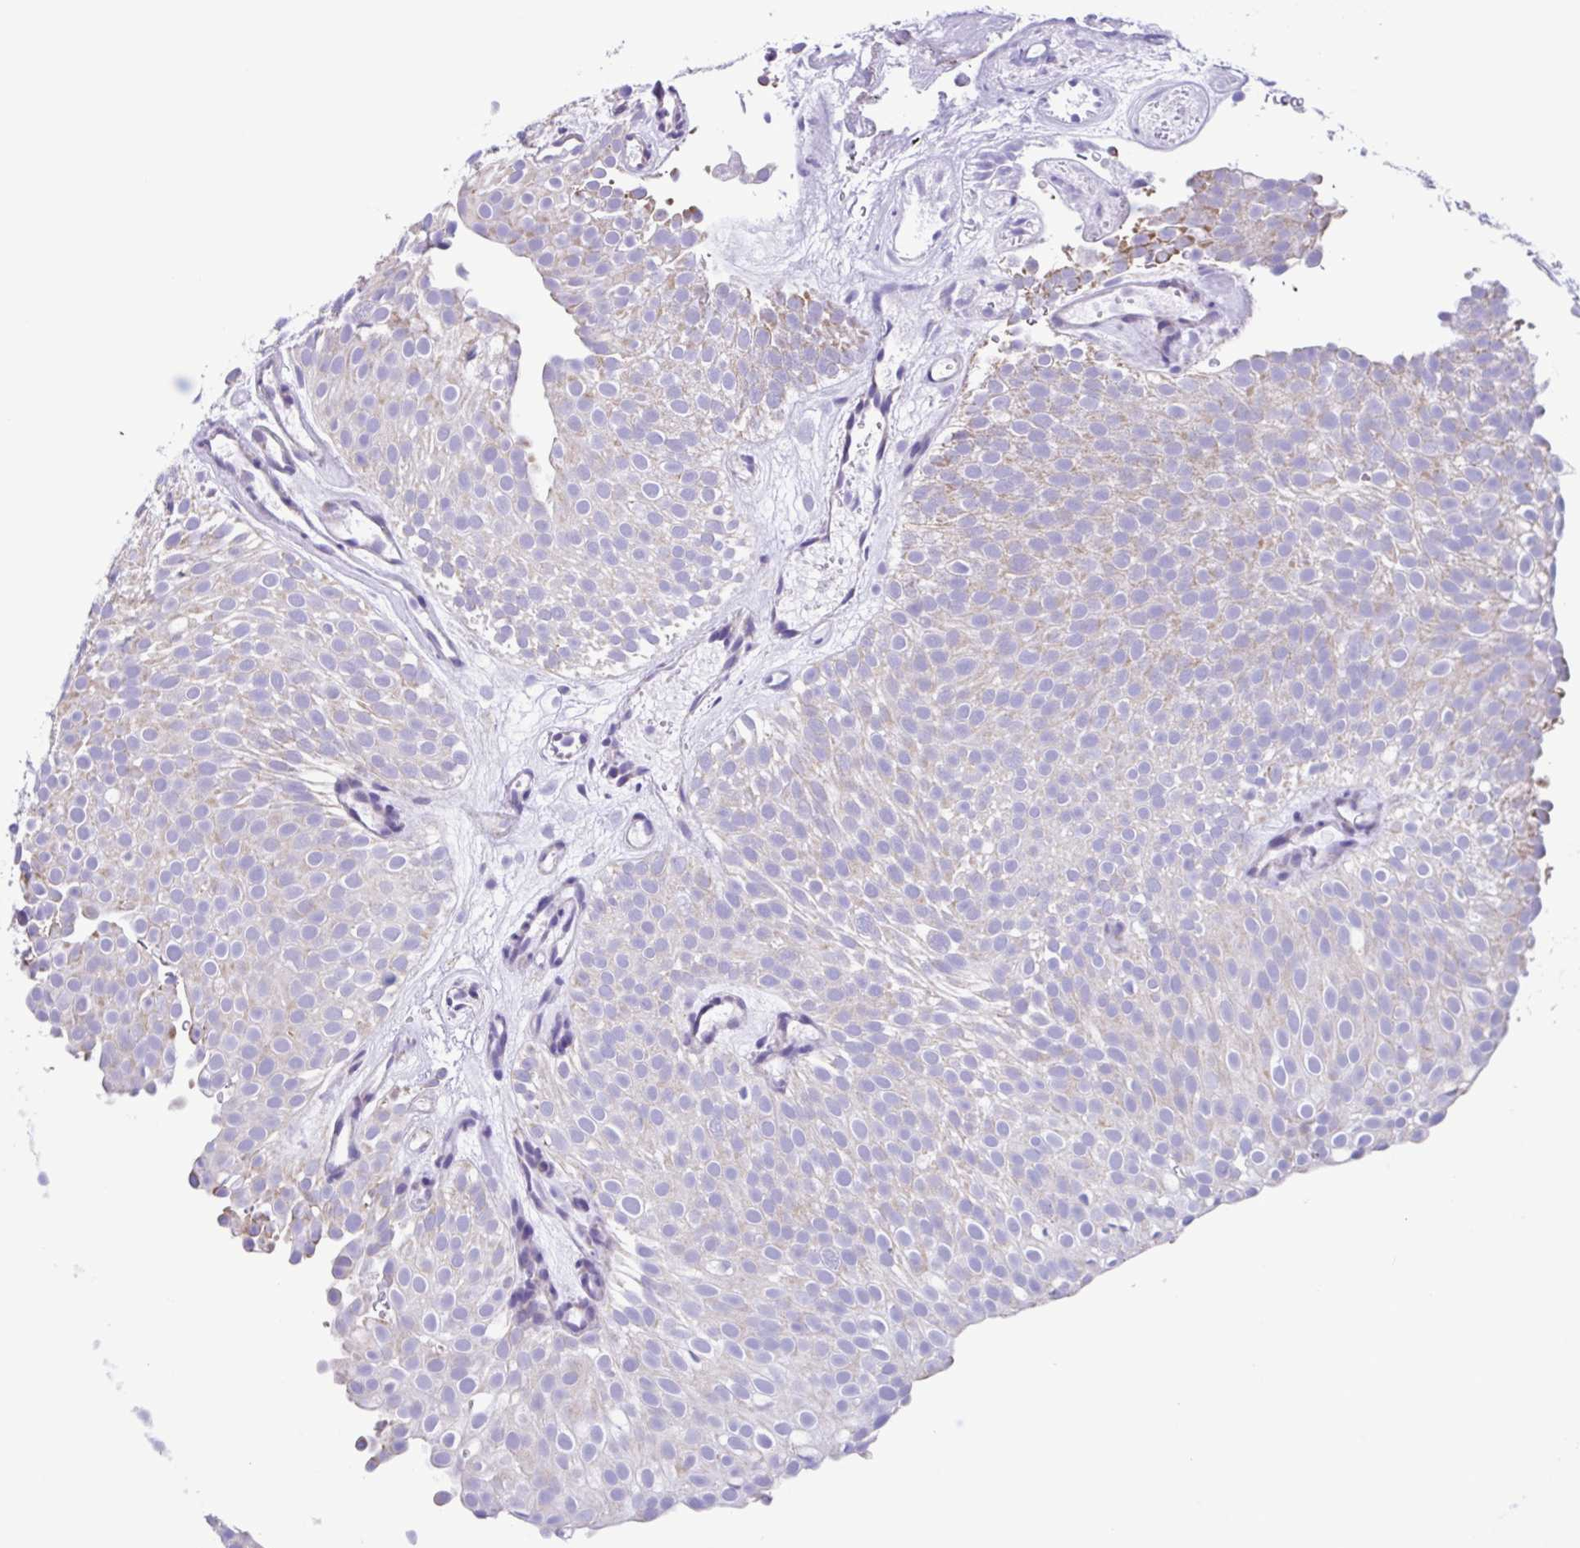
{"staining": {"intensity": "weak", "quantity": "<25%", "location": "cytoplasmic/membranous"}, "tissue": "urothelial cancer", "cell_type": "Tumor cells", "image_type": "cancer", "snomed": [{"axis": "morphology", "description": "Urothelial carcinoma, Low grade"}, {"axis": "topography", "description": "Urinary bladder"}], "caption": "Immunohistochemistry (IHC) photomicrograph of neoplastic tissue: human urothelial cancer stained with DAB (3,3'-diaminobenzidine) demonstrates no significant protein staining in tumor cells.", "gene": "ACTRT3", "patient": {"sex": "male", "age": 78}}